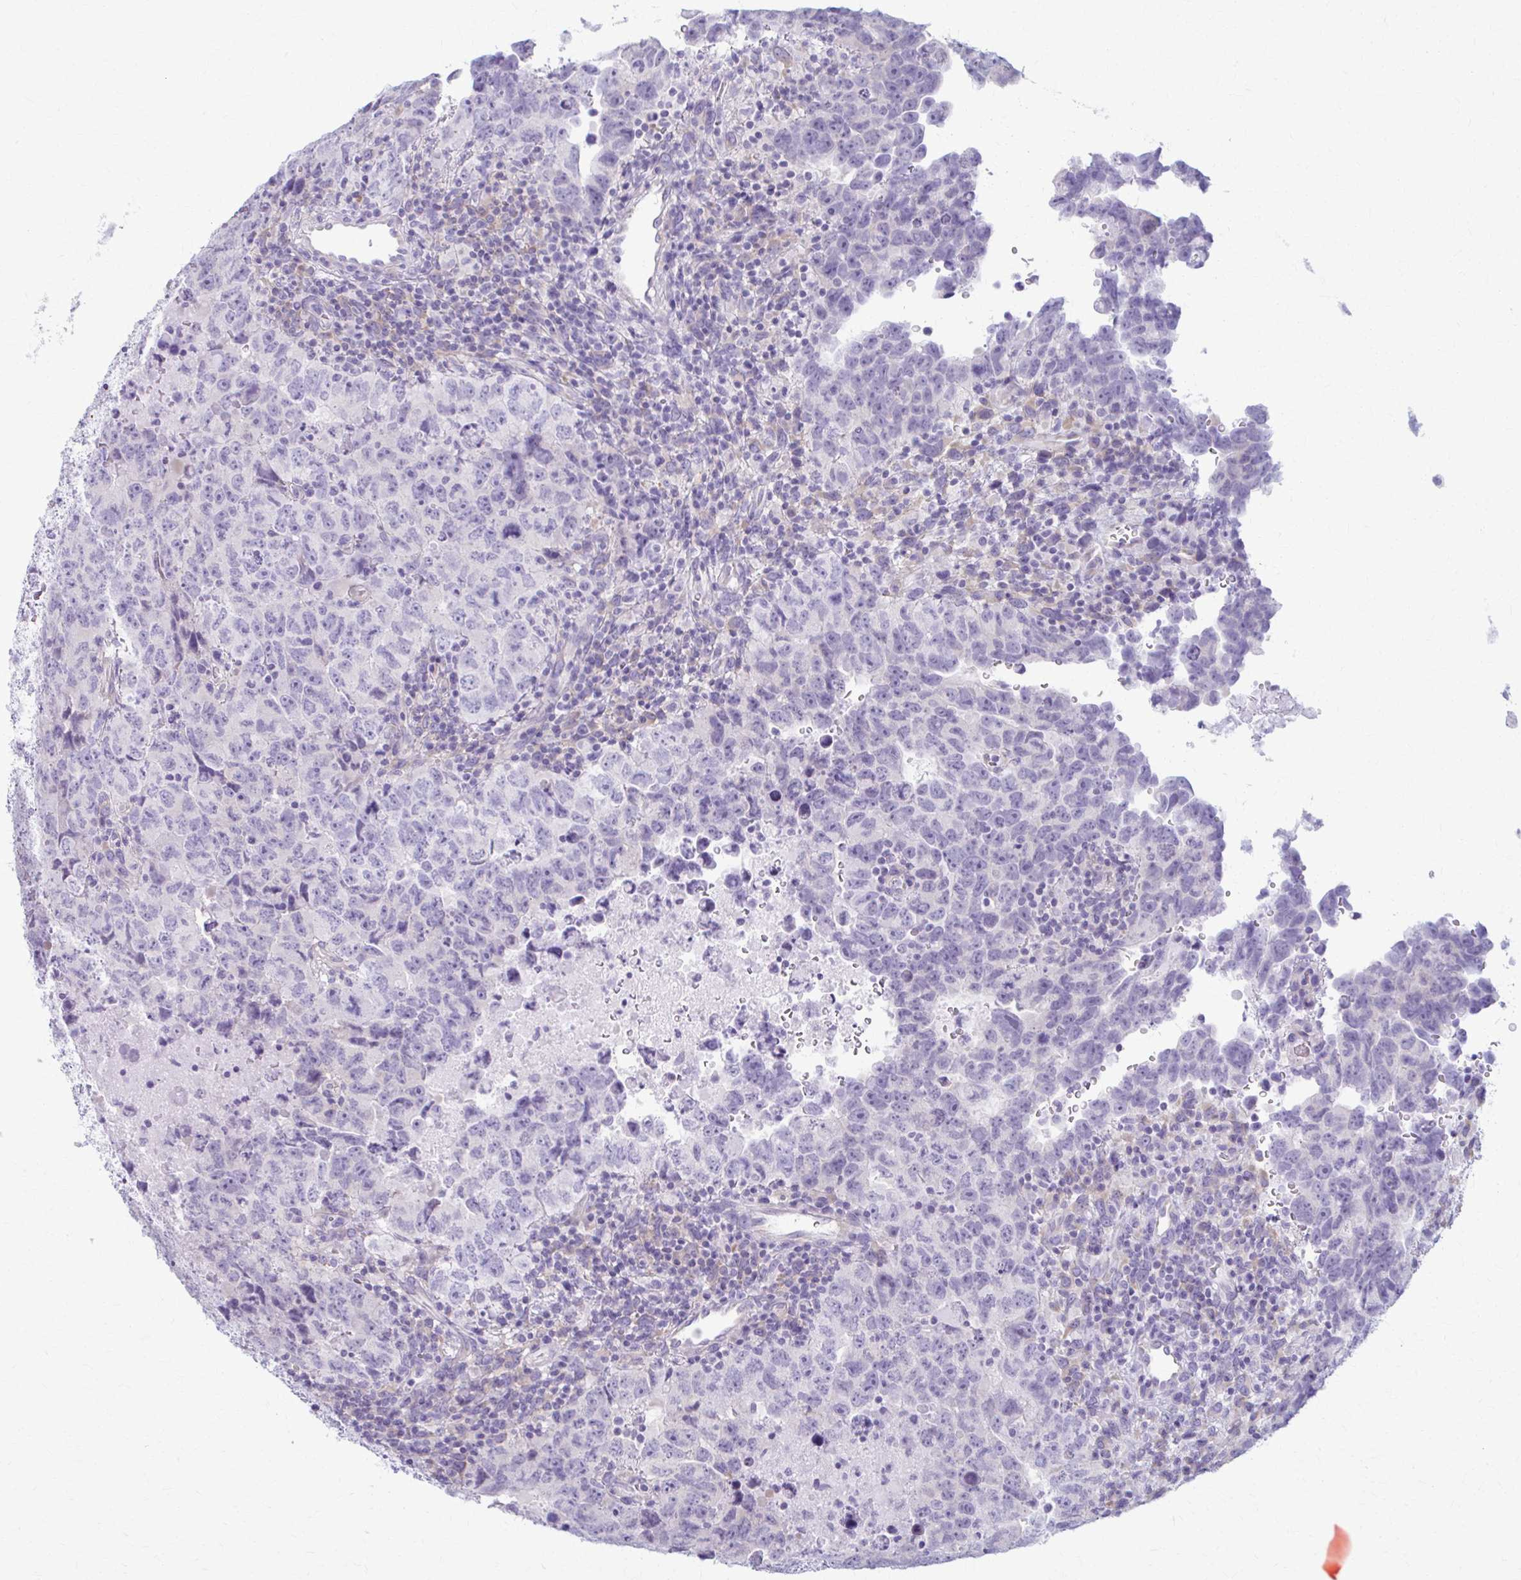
{"staining": {"intensity": "negative", "quantity": "none", "location": "none"}, "tissue": "testis cancer", "cell_type": "Tumor cells", "image_type": "cancer", "snomed": [{"axis": "morphology", "description": "Carcinoma, Embryonal, NOS"}, {"axis": "topography", "description": "Testis"}], "caption": "Immunohistochemistry micrograph of neoplastic tissue: embryonal carcinoma (testis) stained with DAB (3,3'-diaminobenzidine) reveals no significant protein staining in tumor cells.", "gene": "PRKRA", "patient": {"sex": "male", "age": 24}}